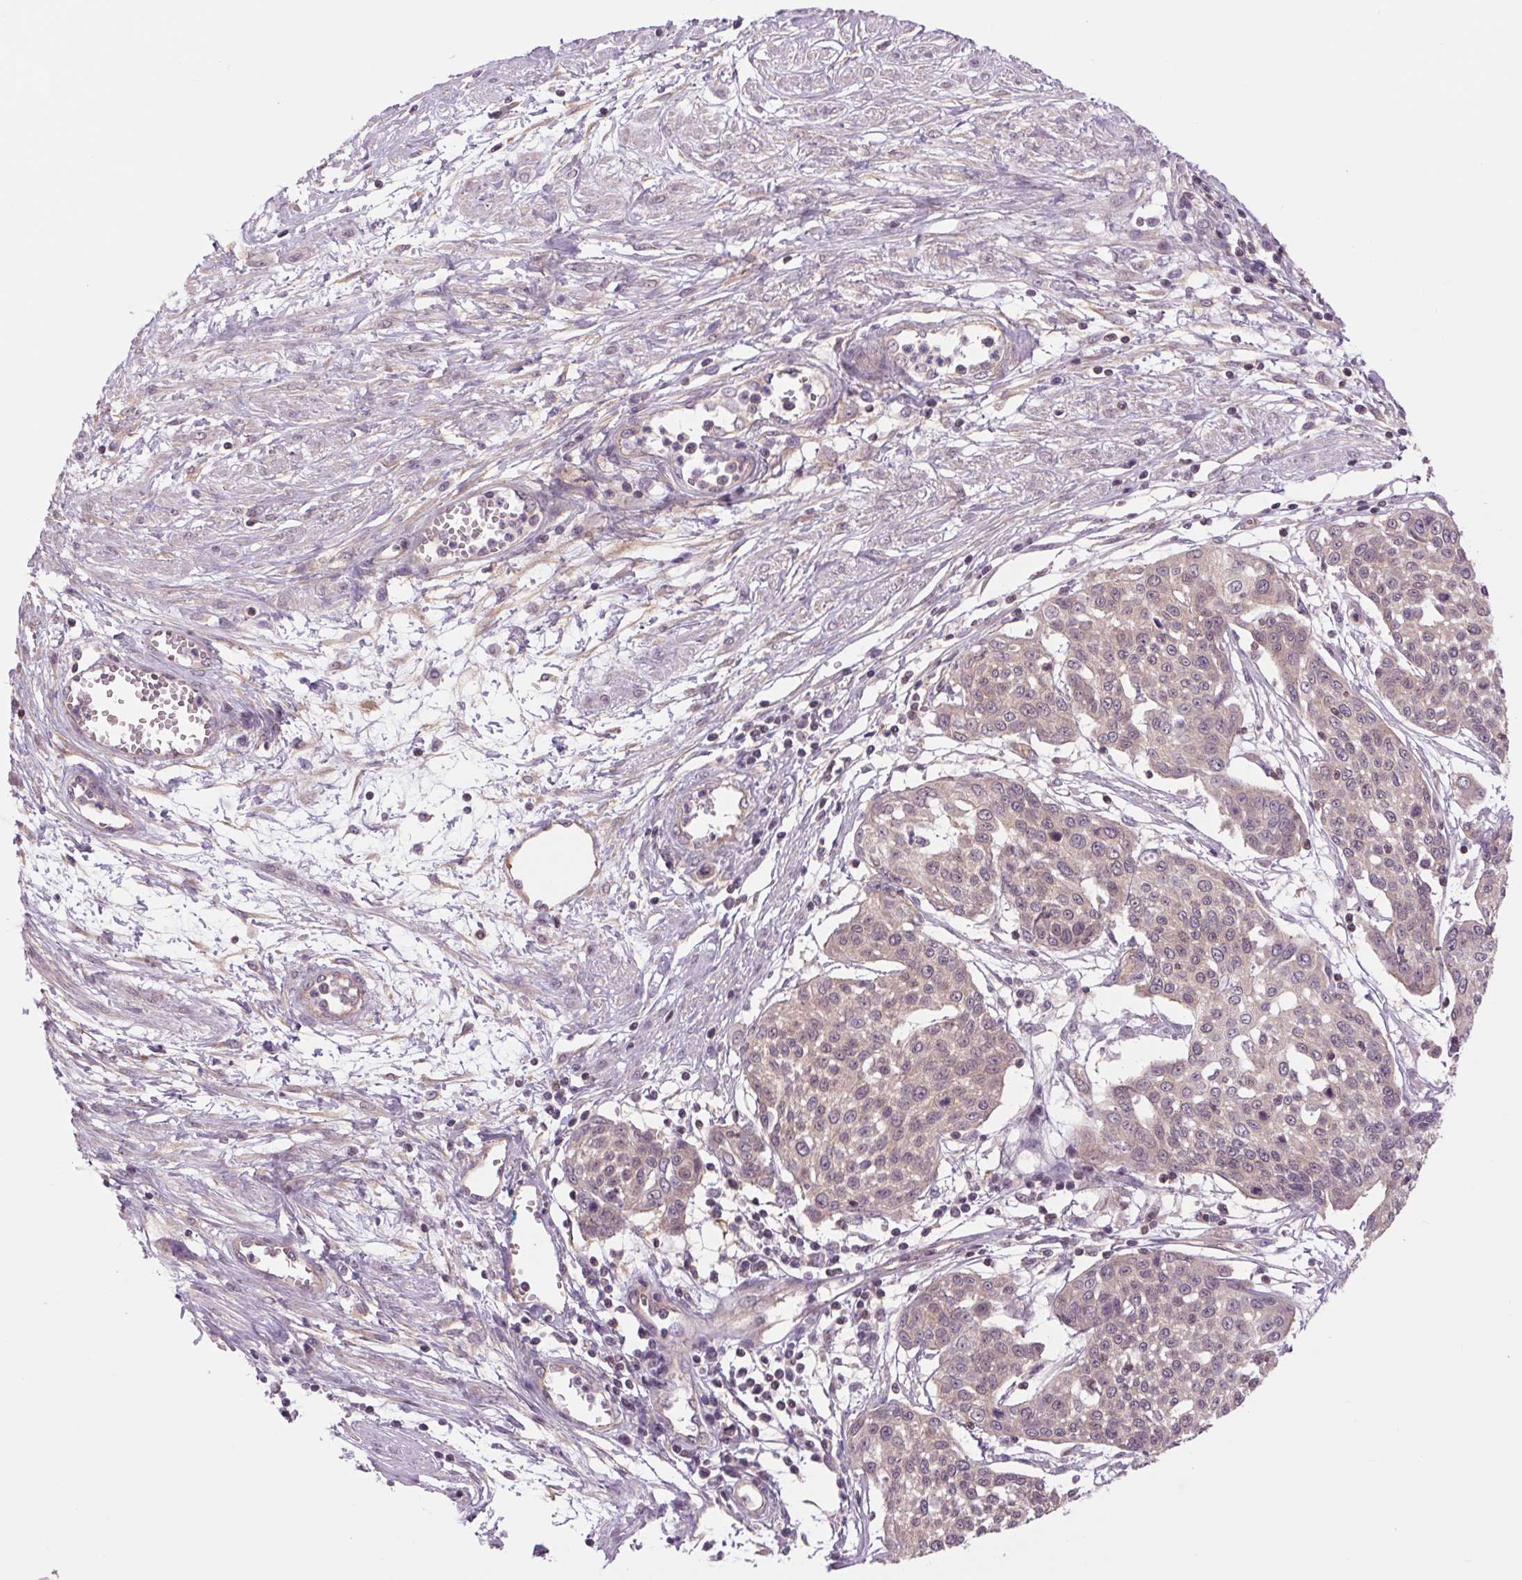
{"staining": {"intensity": "weak", "quantity": "<25%", "location": "cytoplasmic/membranous"}, "tissue": "cervical cancer", "cell_type": "Tumor cells", "image_type": "cancer", "snomed": [{"axis": "morphology", "description": "Squamous cell carcinoma, NOS"}, {"axis": "topography", "description": "Cervix"}], "caption": "A high-resolution image shows IHC staining of squamous cell carcinoma (cervical), which displays no significant expression in tumor cells. Brightfield microscopy of immunohistochemistry stained with DAB (brown) and hematoxylin (blue), captured at high magnification.", "gene": "SH3RF2", "patient": {"sex": "female", "age": 34}}